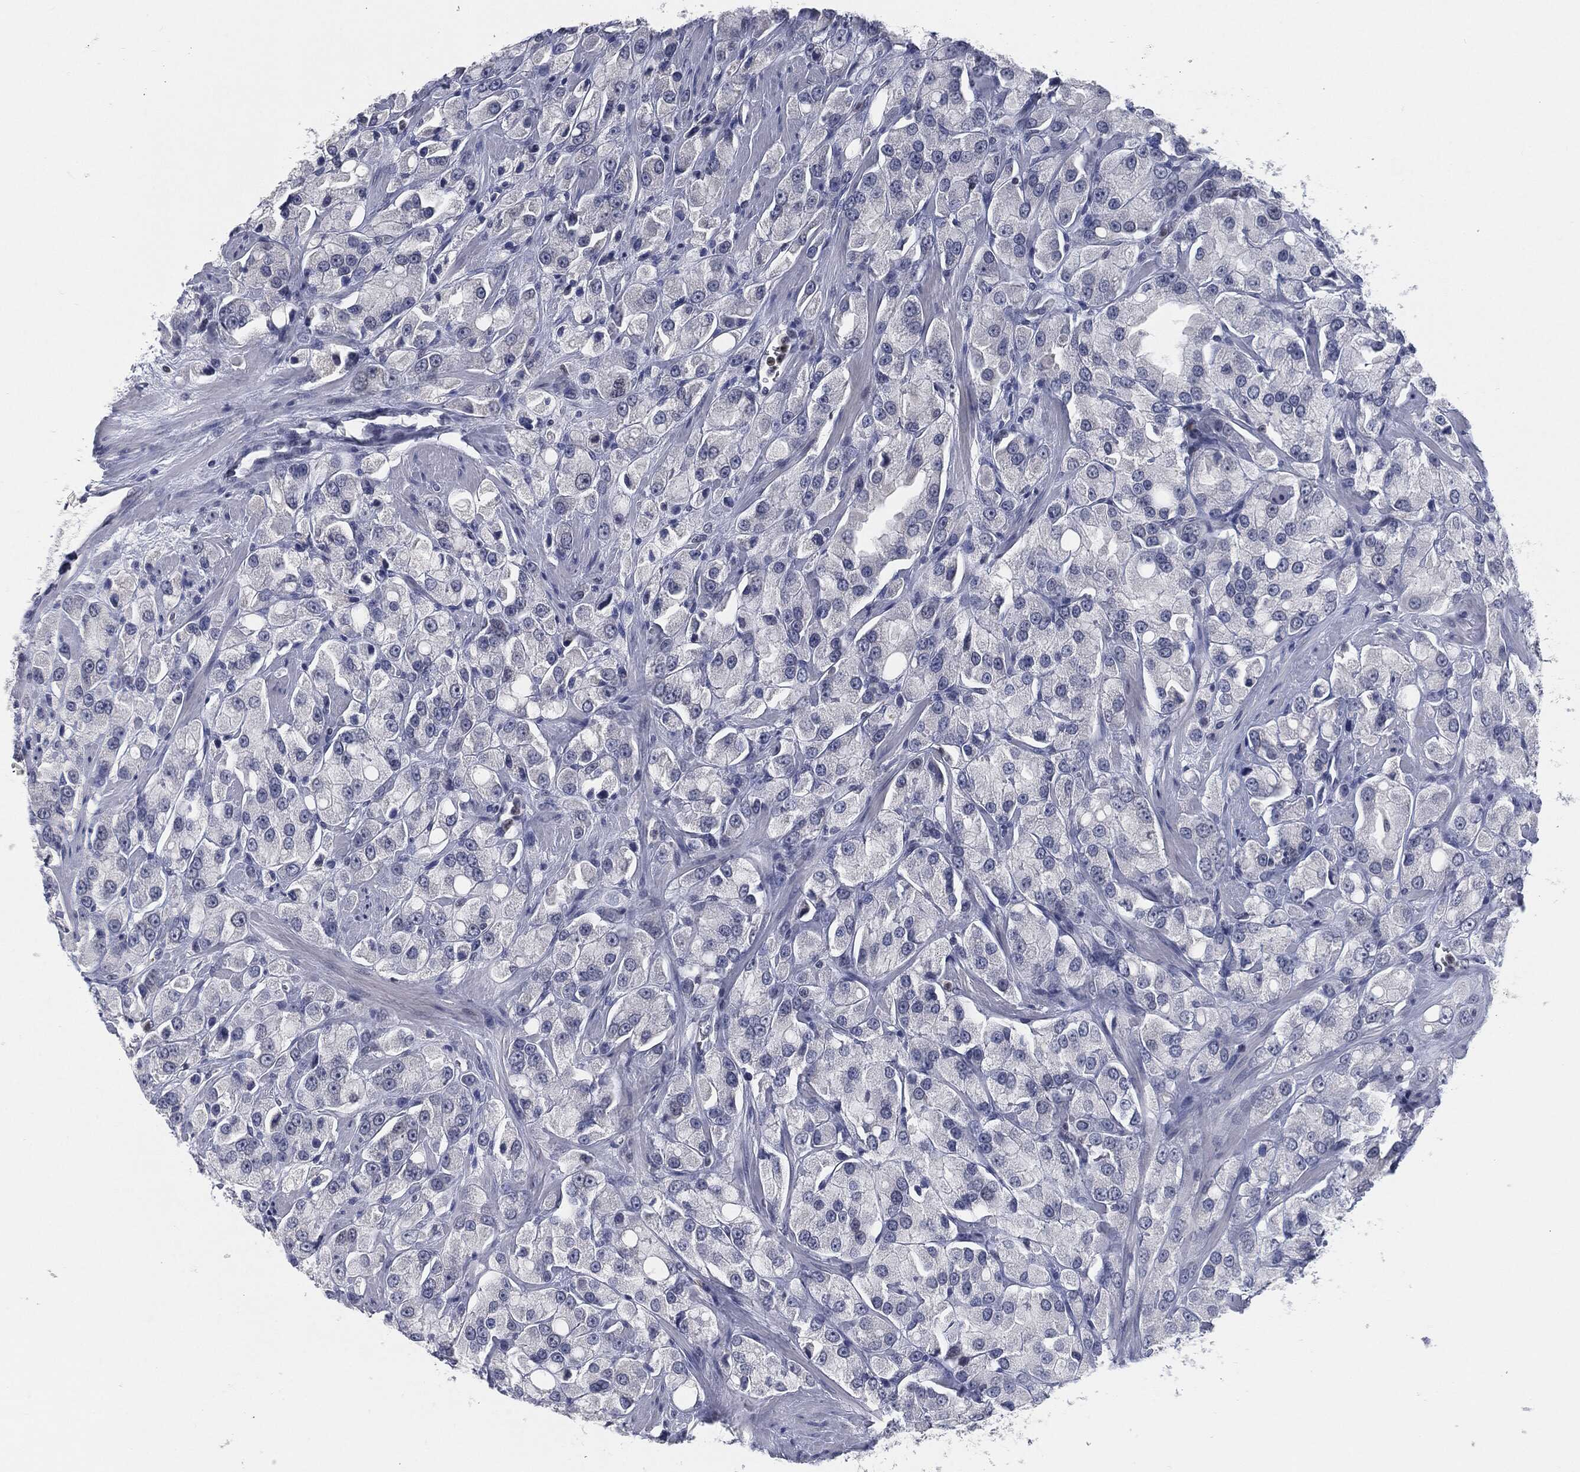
{"staining": {"intensity": "negative", "quantity": "none", "location": "none"}, "tissue": "prostate cancer", "cell_type": "Tumor cells", "image_type": "cancer", "snomed": [{"axis": "morphology", "description": "Adenocarcinoma, NOS"}, {"axis": "topography", "description": "Prostate and seminal vesicle, NOS"}, {"axis": "topography", "description": "Prostate"}], "caption": "Tumor cells show no significant protein staining in prostate adenocarcinoma.", "gene": "PROM1", "patient": {"sex": "male", "age": 64}}